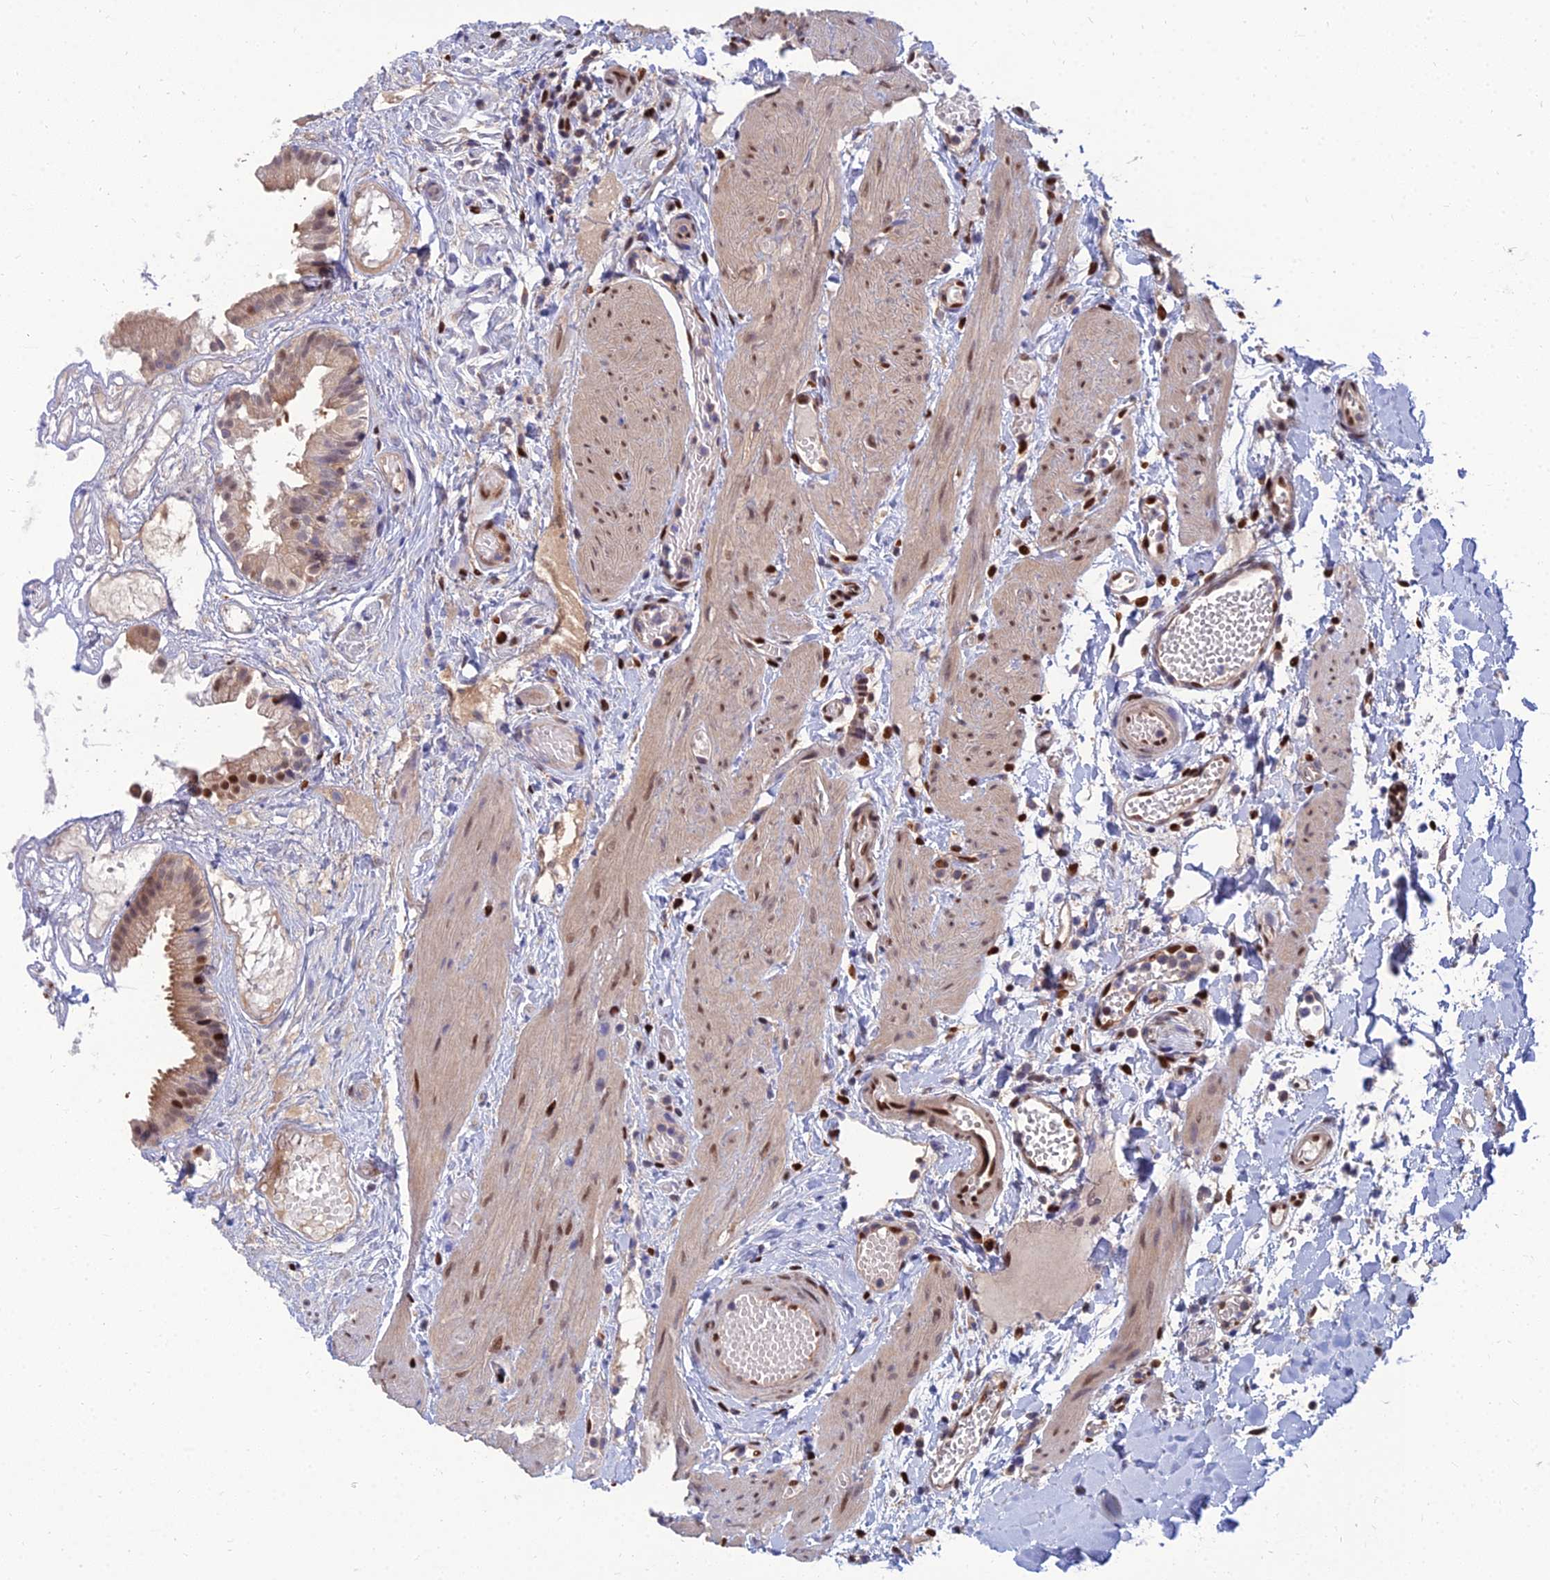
{"staining": {"intensity": "strong", "quantity": ">75%", "location": "nuclear"}, "tissue": "gallbladder", "cell_type": "Glandular cells", "image_type": "normal", "snomed": [{"axis": "morphology", "description": "Normal tissue, NOS"}, {"axis": "topography", "description": "Gallbladder"}], "caption": "Protein staining of unremarkable gallbladder reveals strong nuclear staining in about >75% of glandular cells.", "gene": "DNPEP", "patient": {"sex": "female", "age": 26}}